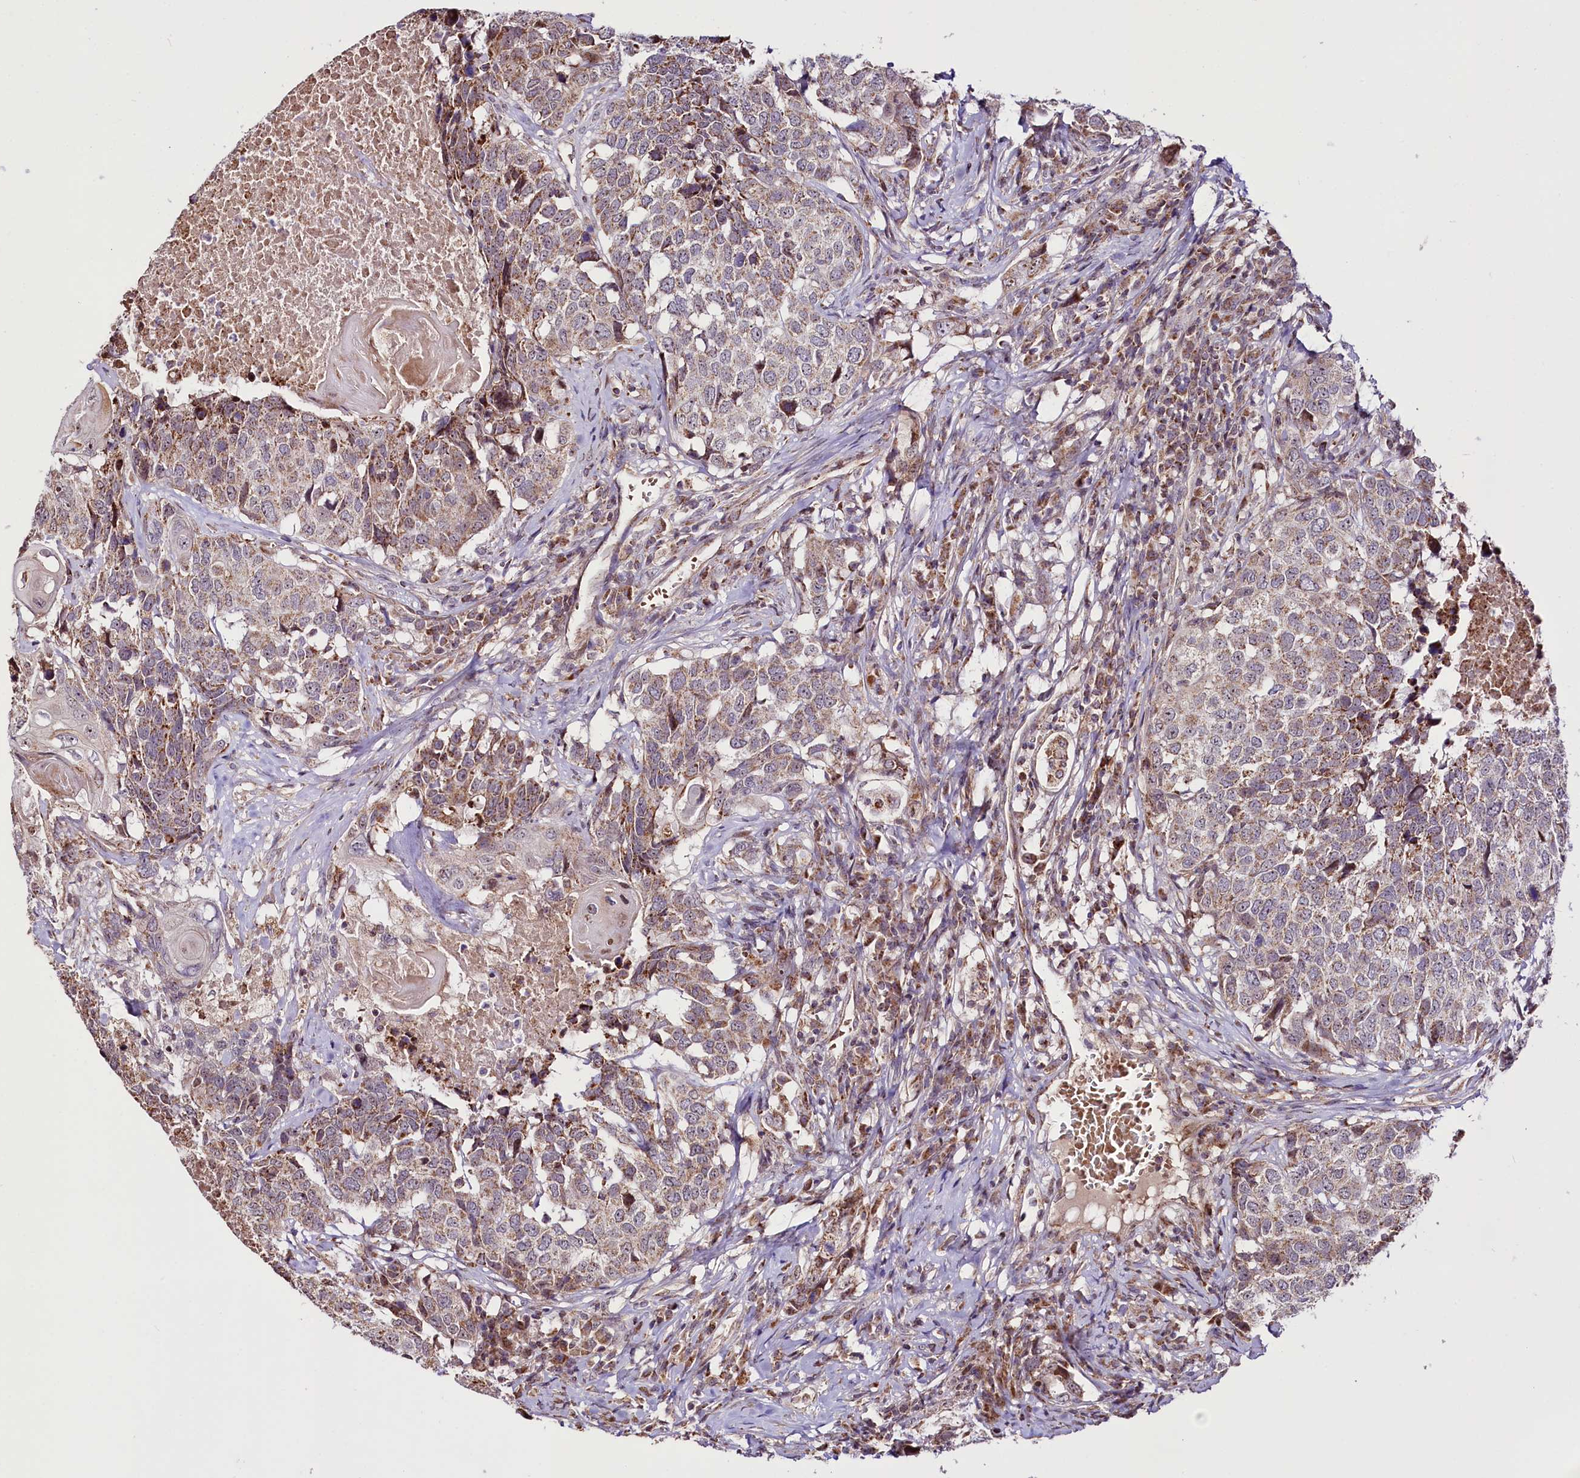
{"staining": {"intensity": "moderate", "quantity": "25%-75%", "location": "cytoplasmic/membranous"}, "tissue": "head and neck cancer", "cell_type": "Tumor cells", "image_type": "cancer", "snomed": [{"axis": "morphology", "description": "Squamous cell carcinoma, NOS"}, {"axis": "topography", "description": "Head-Neck"}], "caption": "Protein analysis of head and neck squamous cell carcinoma tissue displays moderate cytoplasmic/membranous staining in about 25%-75% of tumor cells.", "gene": "ST7", "patient": {"sex": "male", "age": 66}}